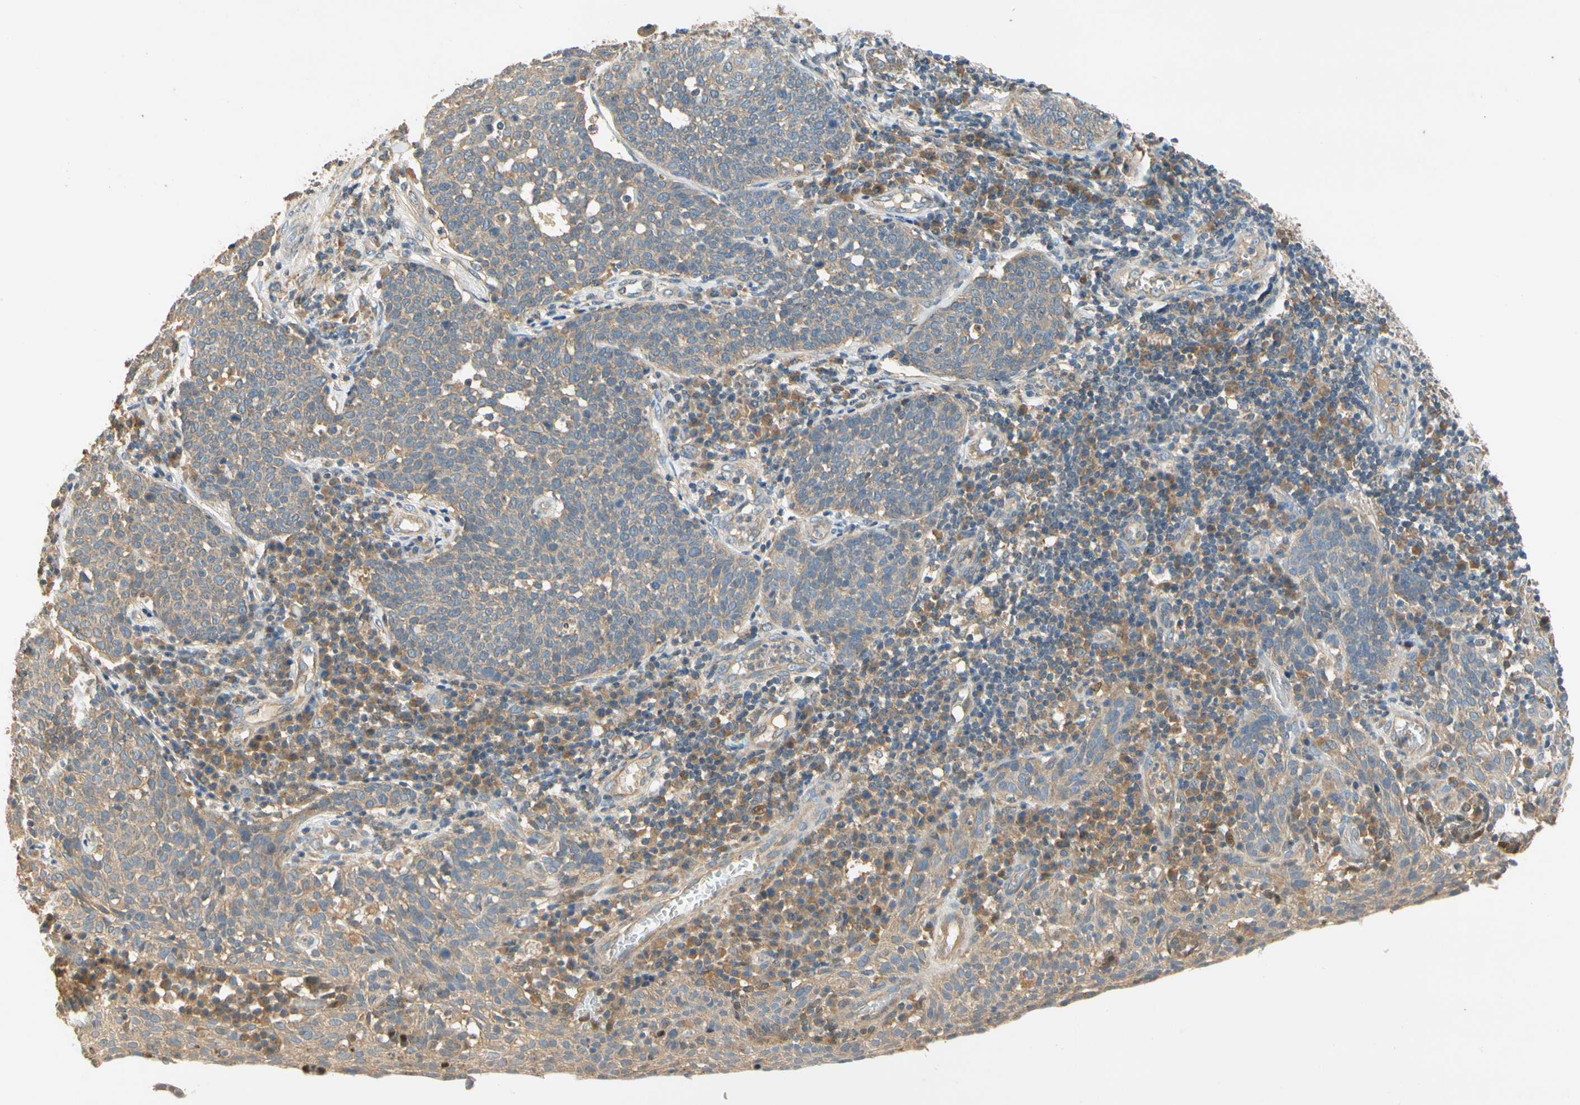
{"staining": {"intensity": "weak", "quantity": ">75%", "location": "cytoplasmic/membranous"}, "tissue": "cervical cancer", "cell_type": "Tumor cells", "image_type": "cancer", "snomed": [{"axis": "morphology", "description": "Squamous cell carcinoma, NOS"}, {"axis": "topography", "description": "Cervix"}], "caption": "Cervical cancer (squamous cell carcinoma) stained with DAB immunohistochemistry shows low levels of weak cytoplasmic/membranous expression in about >75% of tumor cells. (DAB IHC with brightfield microscopy, high magnification).", "gene": "USP46", "patient": {"sex": "female", "age": 34}}